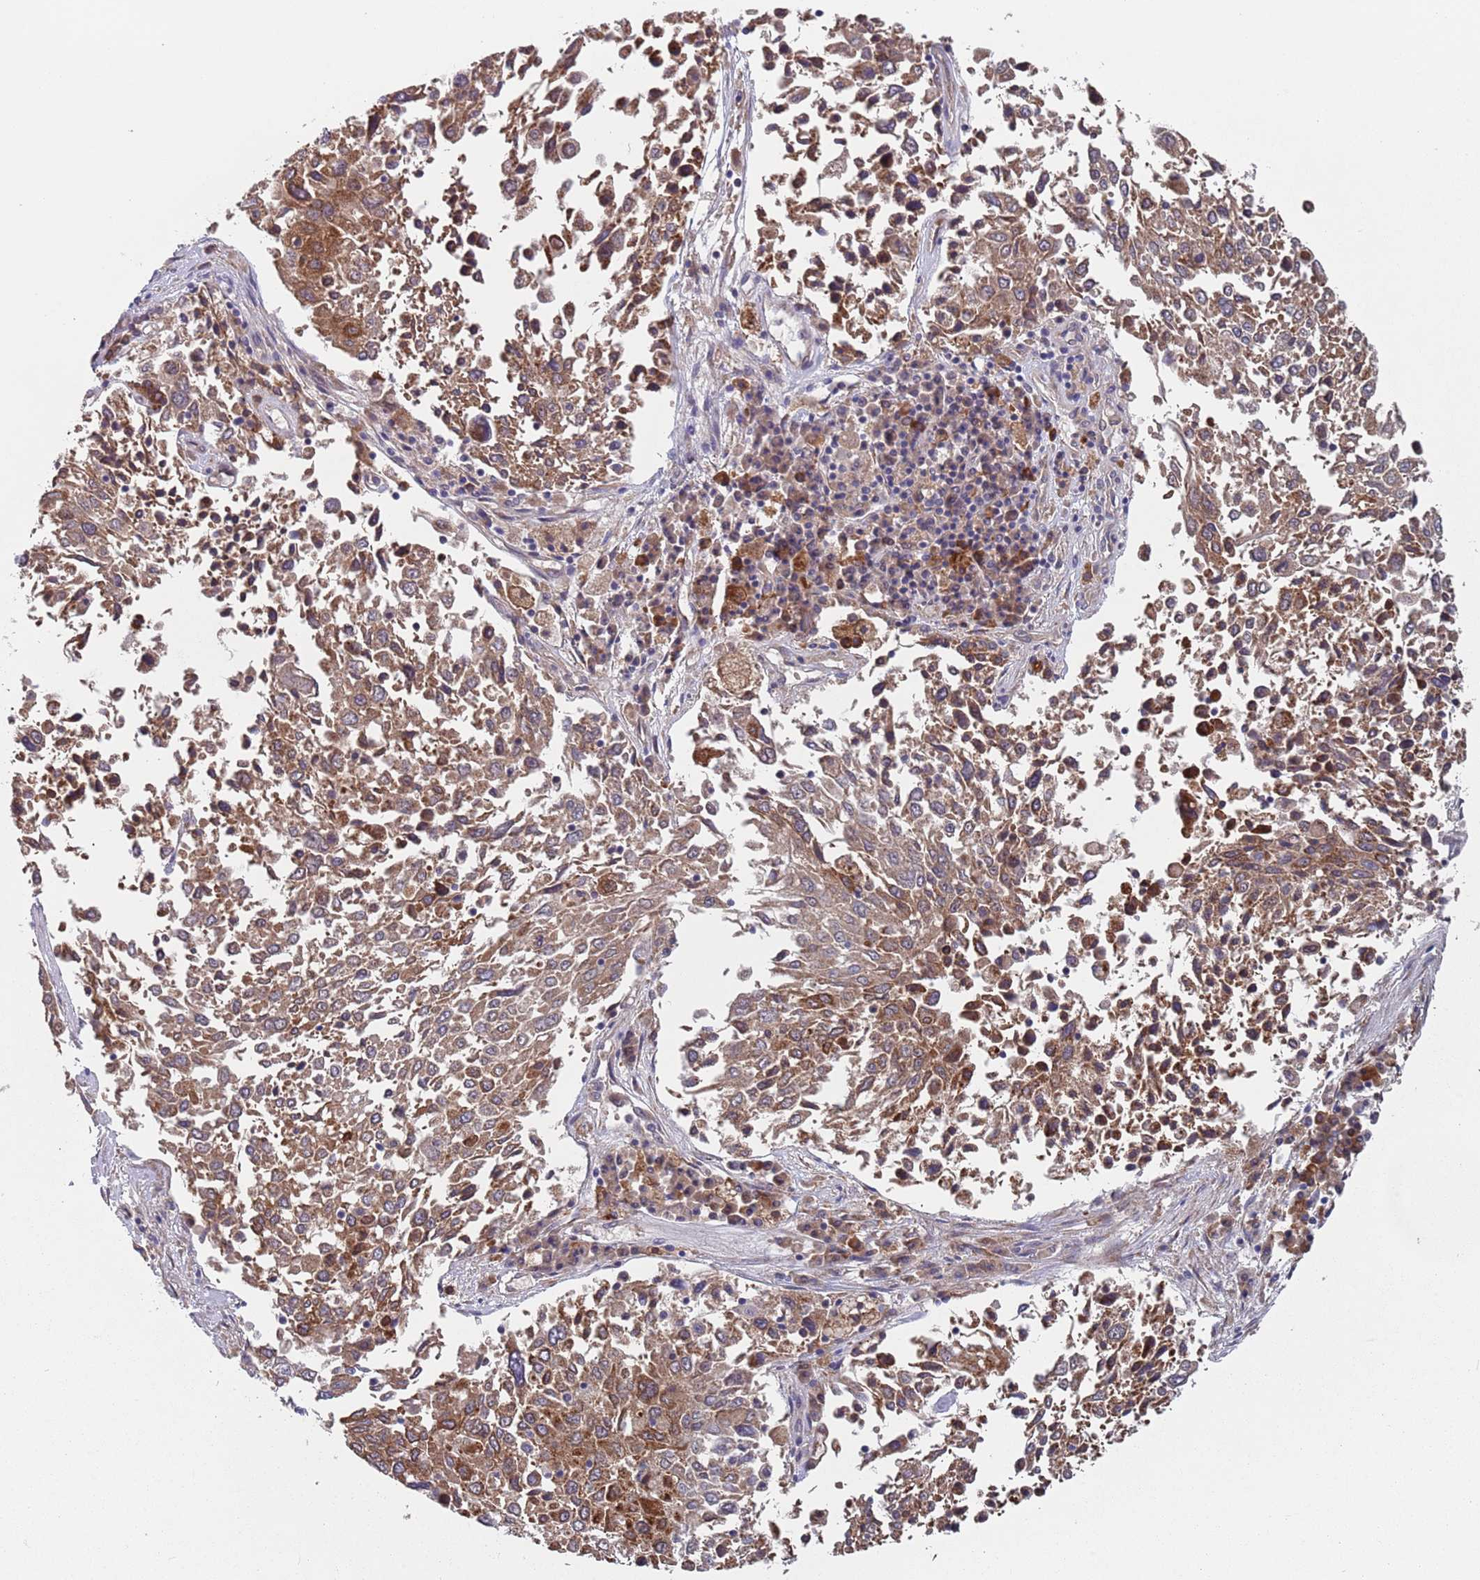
{"staining": {"intensity": "moderate", "quantity": ">75%", "location": "cytoplasmic/membranous"}, "tissue": "lung cancer", "cell_type": "Tumor cells", "image_type": "cancer", "snomed": [{"axis": "morphology", "description": "Squamous cell carcinoma, NOS"}, {"axis": "topography", "description": "Lung"}], "caption": "Squamous cell carcinoma (lung) stained for a protein reveals moderate cytoplasmic/membranous positivity in tumor cells.", "gene": "ZNF140", "patient": {"sex": "male", "age": 65}}